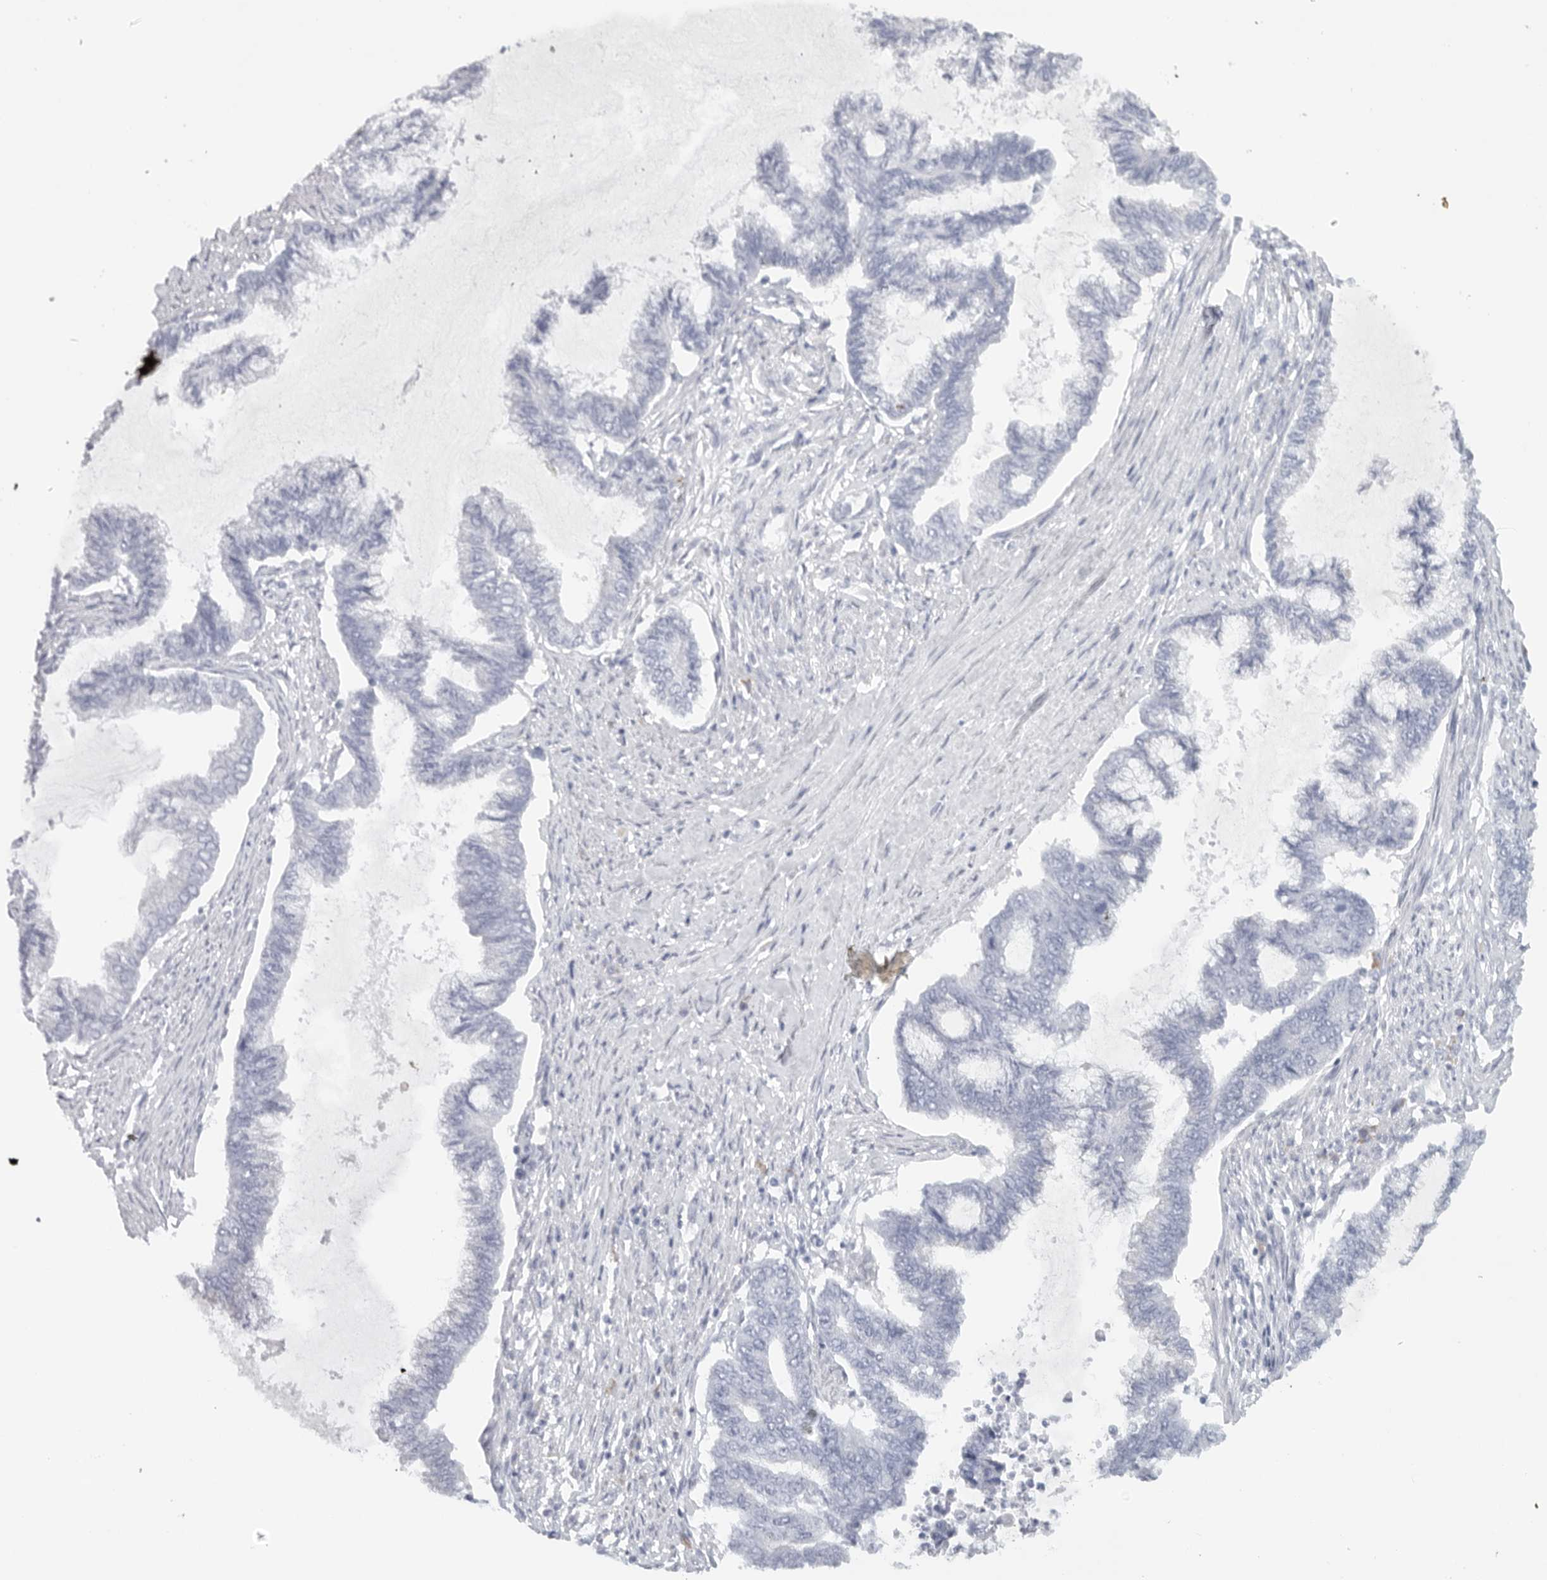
{"staining": {"intensity": "negative", "quantity": "none", "location": "none"}, "tissue": "endometrial cancer", "cell_type": "Tumor cells", "image_type": "cancer", "snomed": [{"axis": "morphology", "description": "Adenocarcinoma, NOS"}, {"axis": "topography", "description": "Endometrium"}], "caption": "A micrograph of human endometrial adenocarcinoma is negative for staining in tumor cells.", "gene": "TMEM69", "patient": {"sex": "female", "age": 86}}